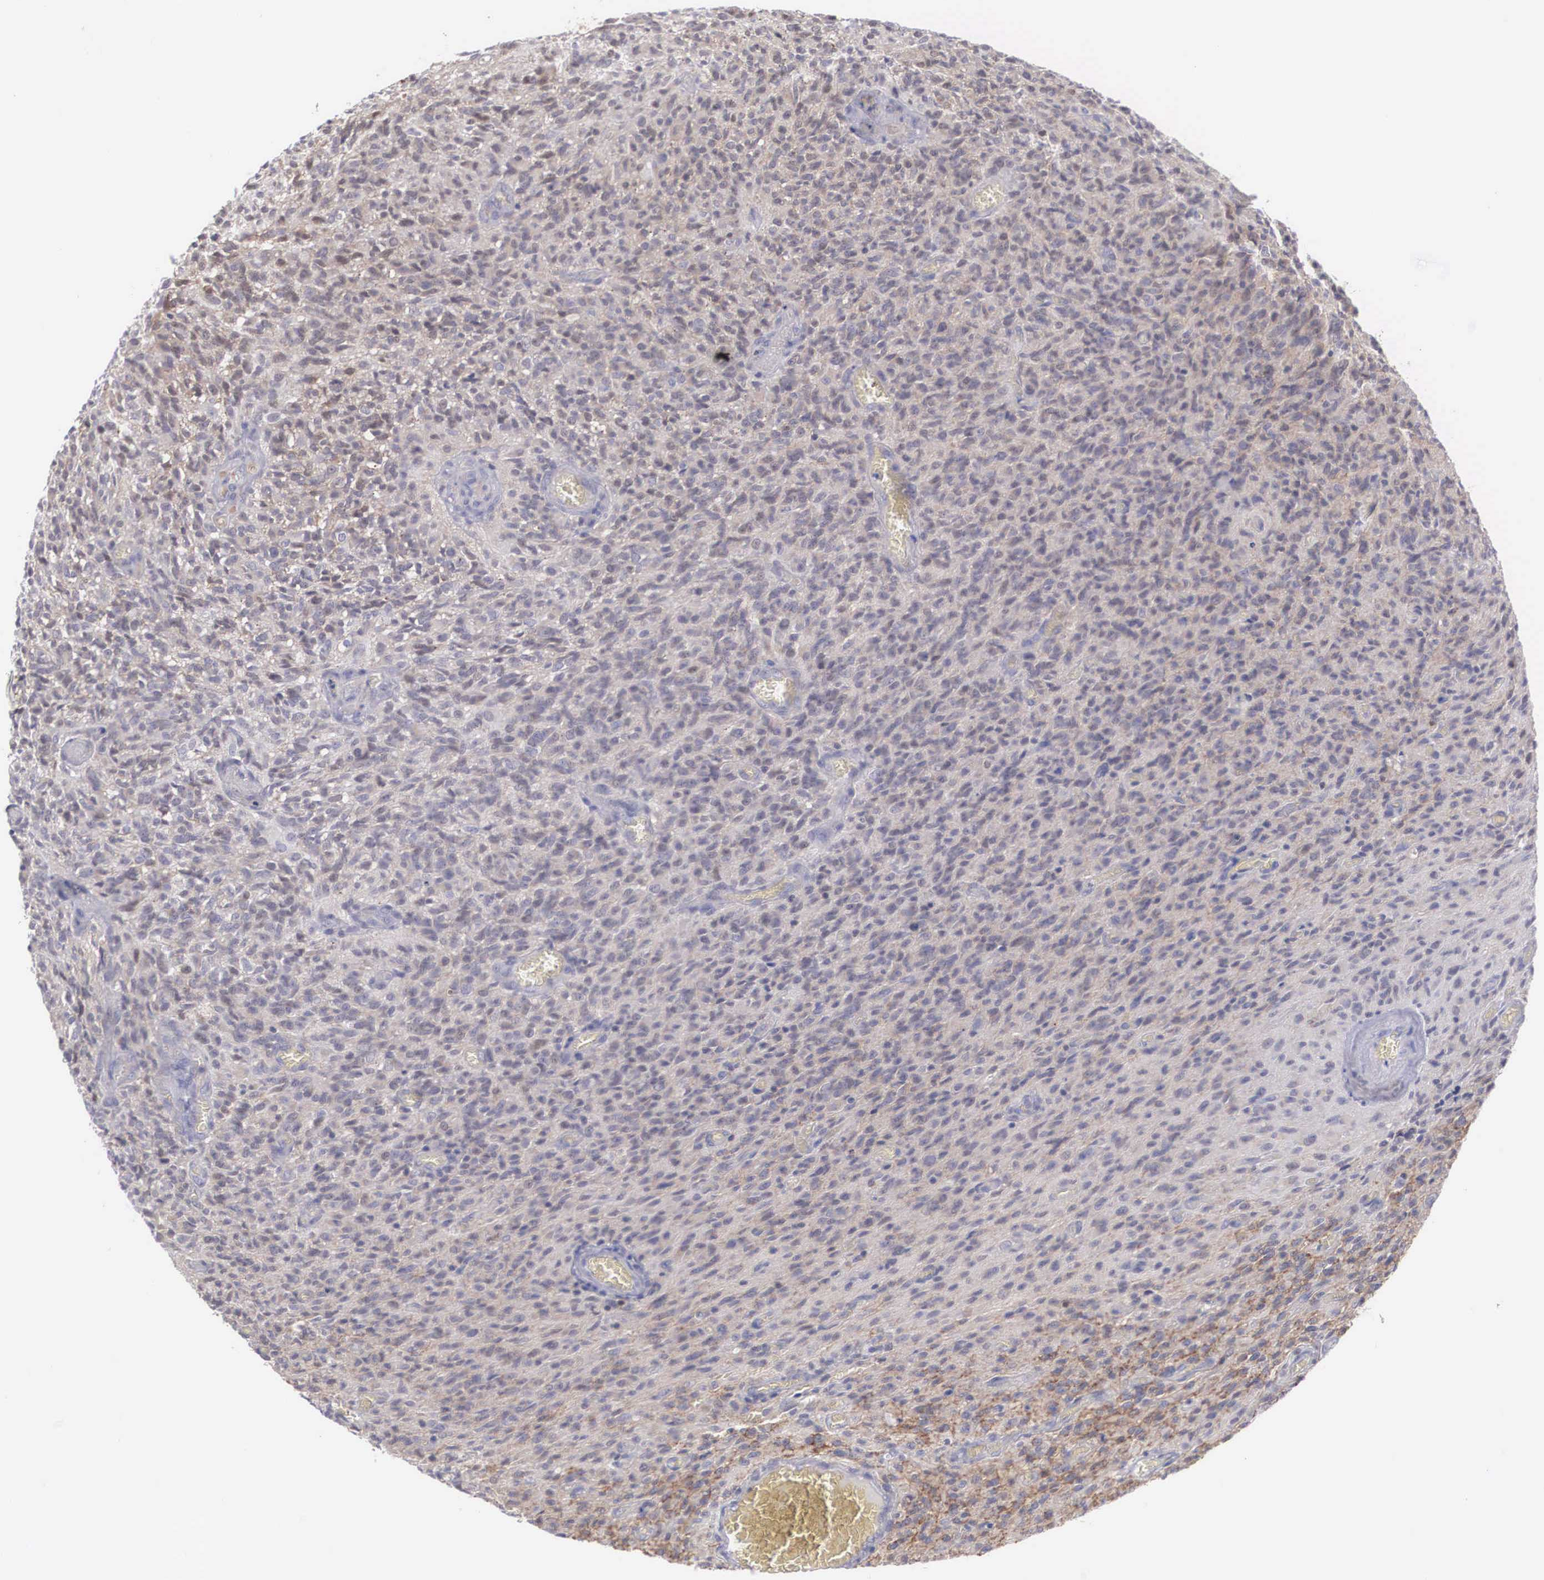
{"staining": {"intensity": "weak", "quantity": "25%-75%", "location": "cytoplasmic/membranous"}, "tissue": "glioma", "cell_type": "Tumor cells", "image_type": "cancer", "snomed": [{"axis": "morphology", "description": "Glioma, malignant, High grade"}, {"axis": "topography", "description": "Brain"}], "caption": "Malignant glioma (high-grade) stained with a protein marker reveals weak staining in tumor cells.", "gene": "RBPJ", "patient": {"sex": "male", "age": 56}}